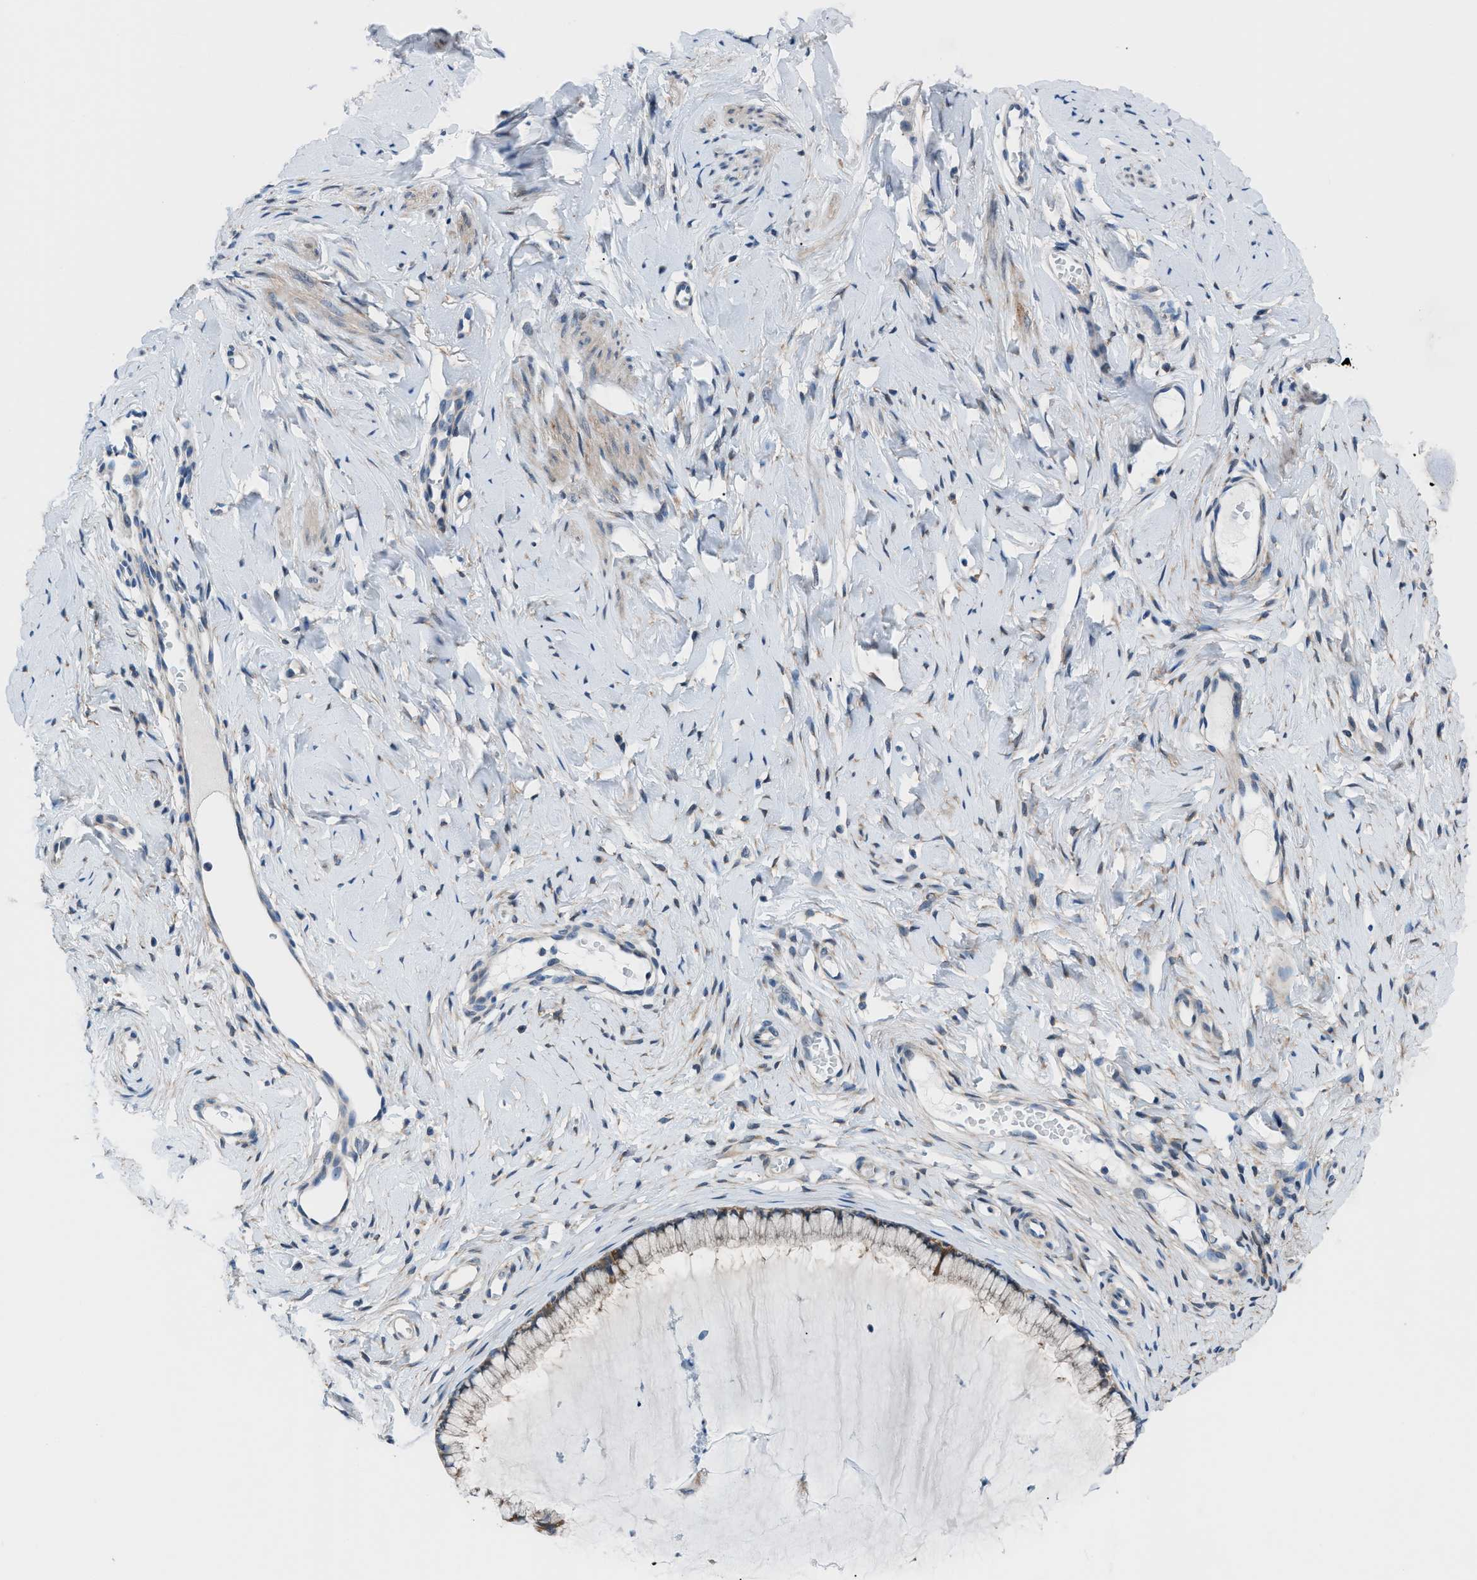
{"staining": {"intensity": "moderate", "quantity": "<25%", "location": "cytoplasmic/membranous"}, "tissue": "cervix", "cell_type": "Glandular cells", "image_type": "normal", "snomed": [{"axis": "morphology", "description": "Normal tissue, NOS"}, {"axis": "topography", "description": "Cervix"}], "caption": "Glandular cells display low levels of moderate cytoplasmic/membranous expression in approximately <25% of cells in benign human cervix.", "gene": "TMEM45B", "patient": {"sex": "female", "age": 65}}